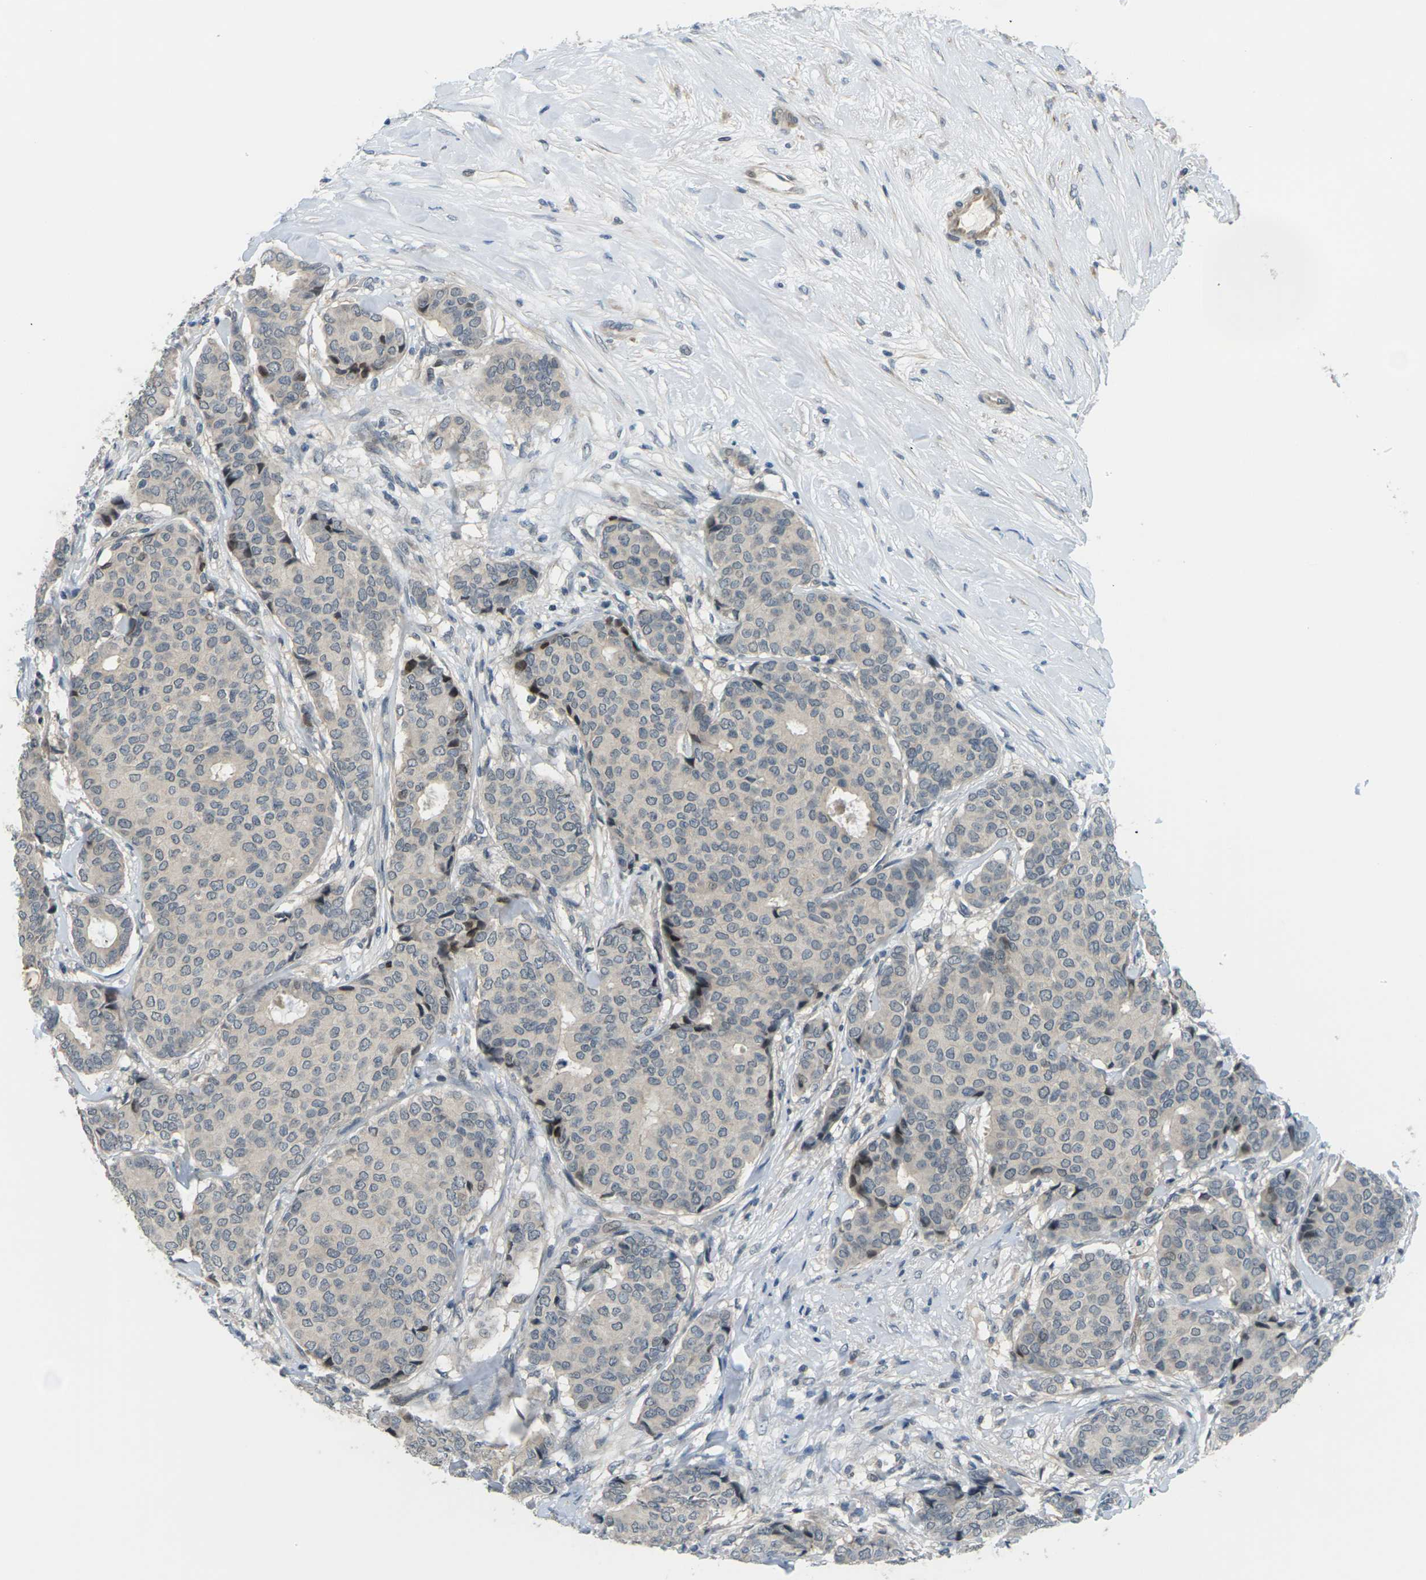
{"staining": {"intensity": "negative", "quantity": "none", "location": "none"}, "tissue": "breast cancer", "cell_type": "Tumor cells", "image_type": "cancer", "snomed": [{"axis": "morphology", "description": "Duct carcinoma"}, {"axis": "topography", "description": "Breast"}], "caption": "High power microscopy micrograph of an immunohistochemistry histopathology image of breast cancer (intraductal carcinoma), revealing no significant positivity in tumor cells.", "gene": "SLC13A3", "patient": {"sex": "female", "age": 75}}